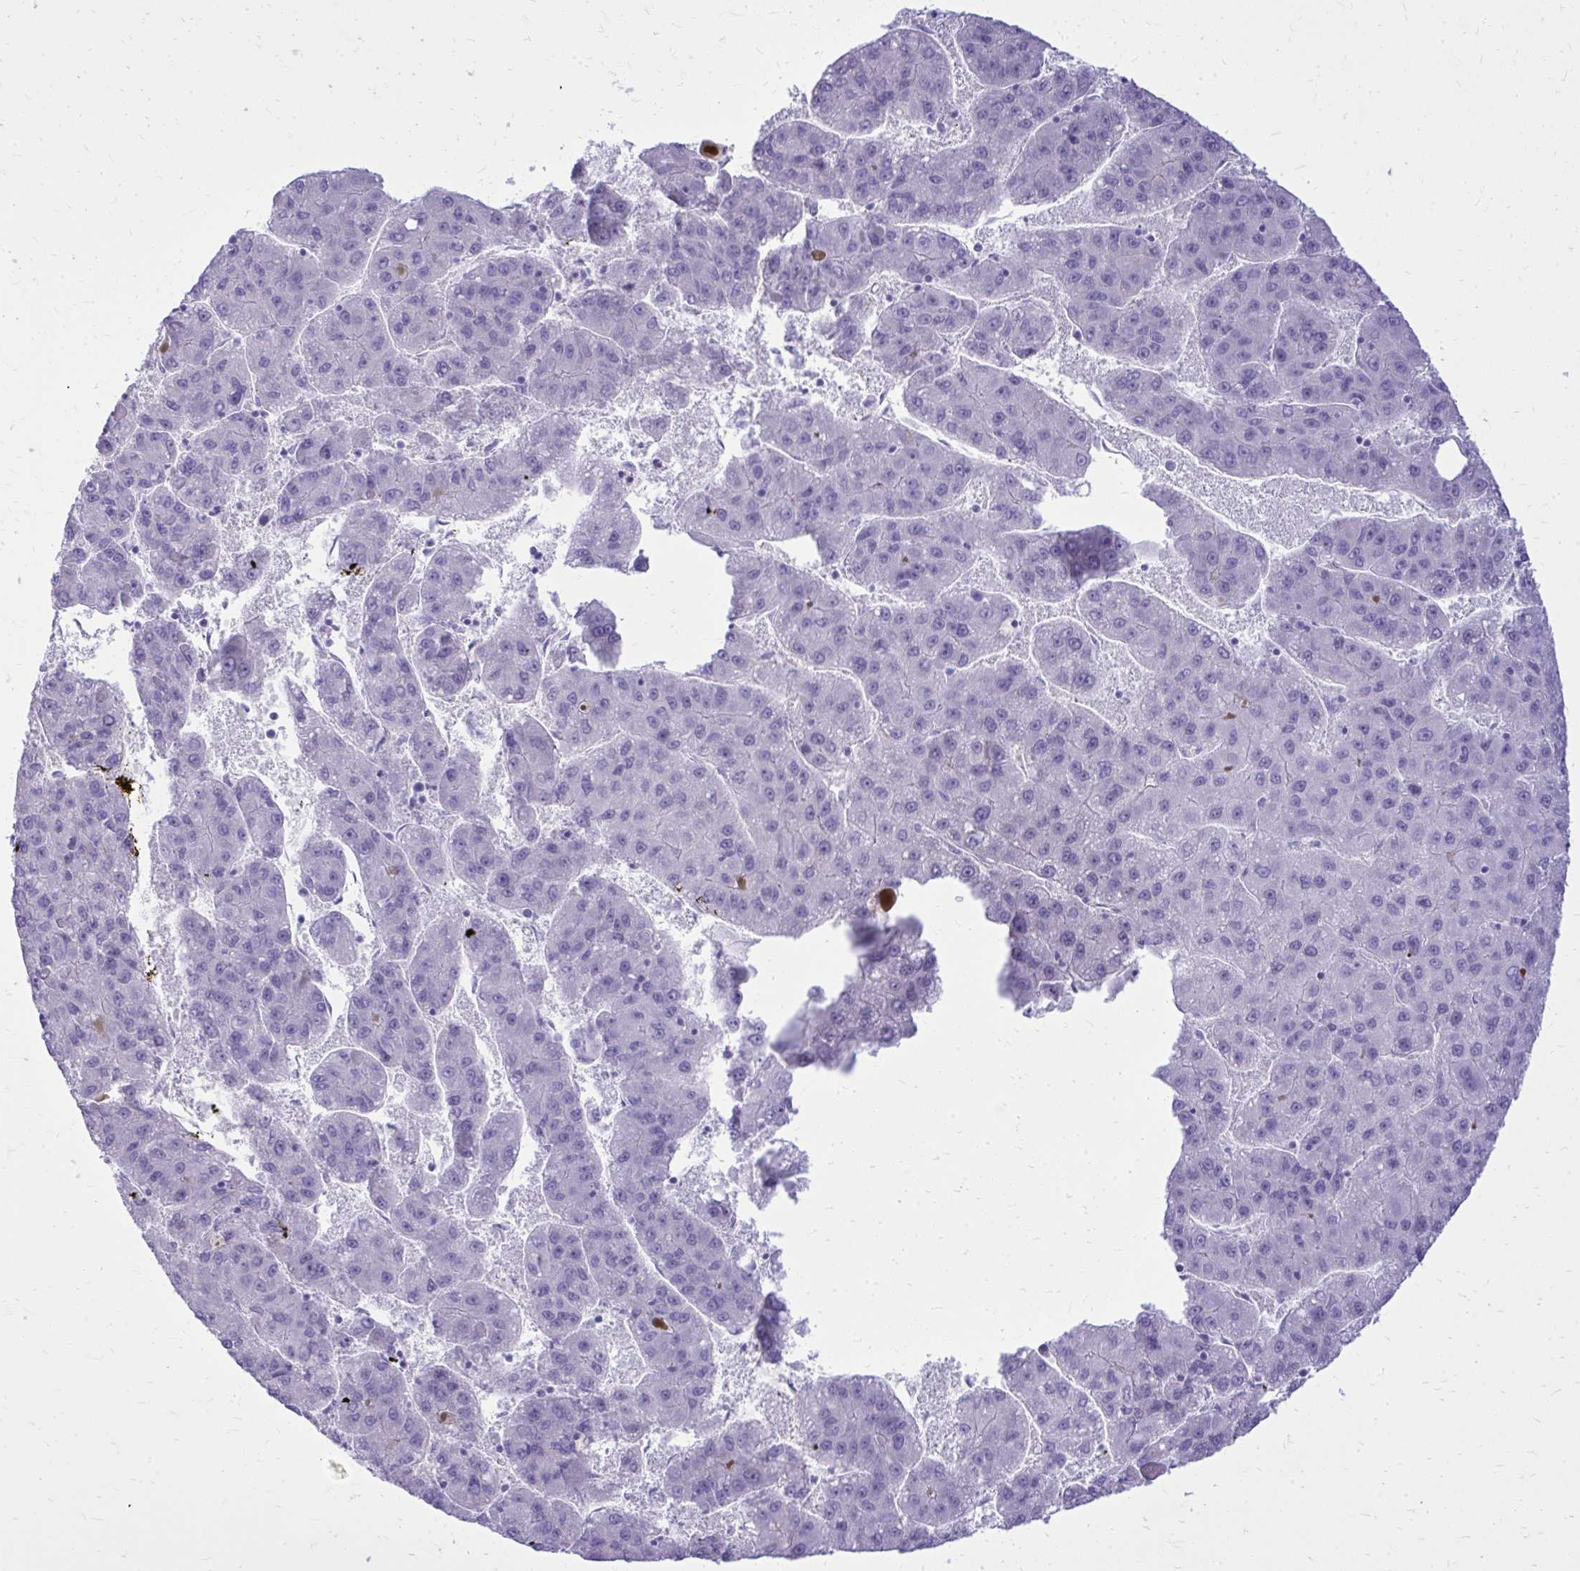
{"staining": {"intensity": "negative", "quantity": "none", "location": "none"}, "tissue": "liver cancer", "cell_type": "Tumor cells", "image_type": "cancer", "snomed": [{"axis": "morphology", "description": "Carcinoma, Hepatocellular, NOS"}, {"axis": "topography", "description": "Liver"}], "caption": "High magnification brightfield microscopy of liver hepatocellular carcinoma stained with DAB (brown) and counterstained with hematoxylin (blue): tumor cells show no significant expression.", "gene": "BCL6B", "patient": {"sex": "female", "age": 82}}